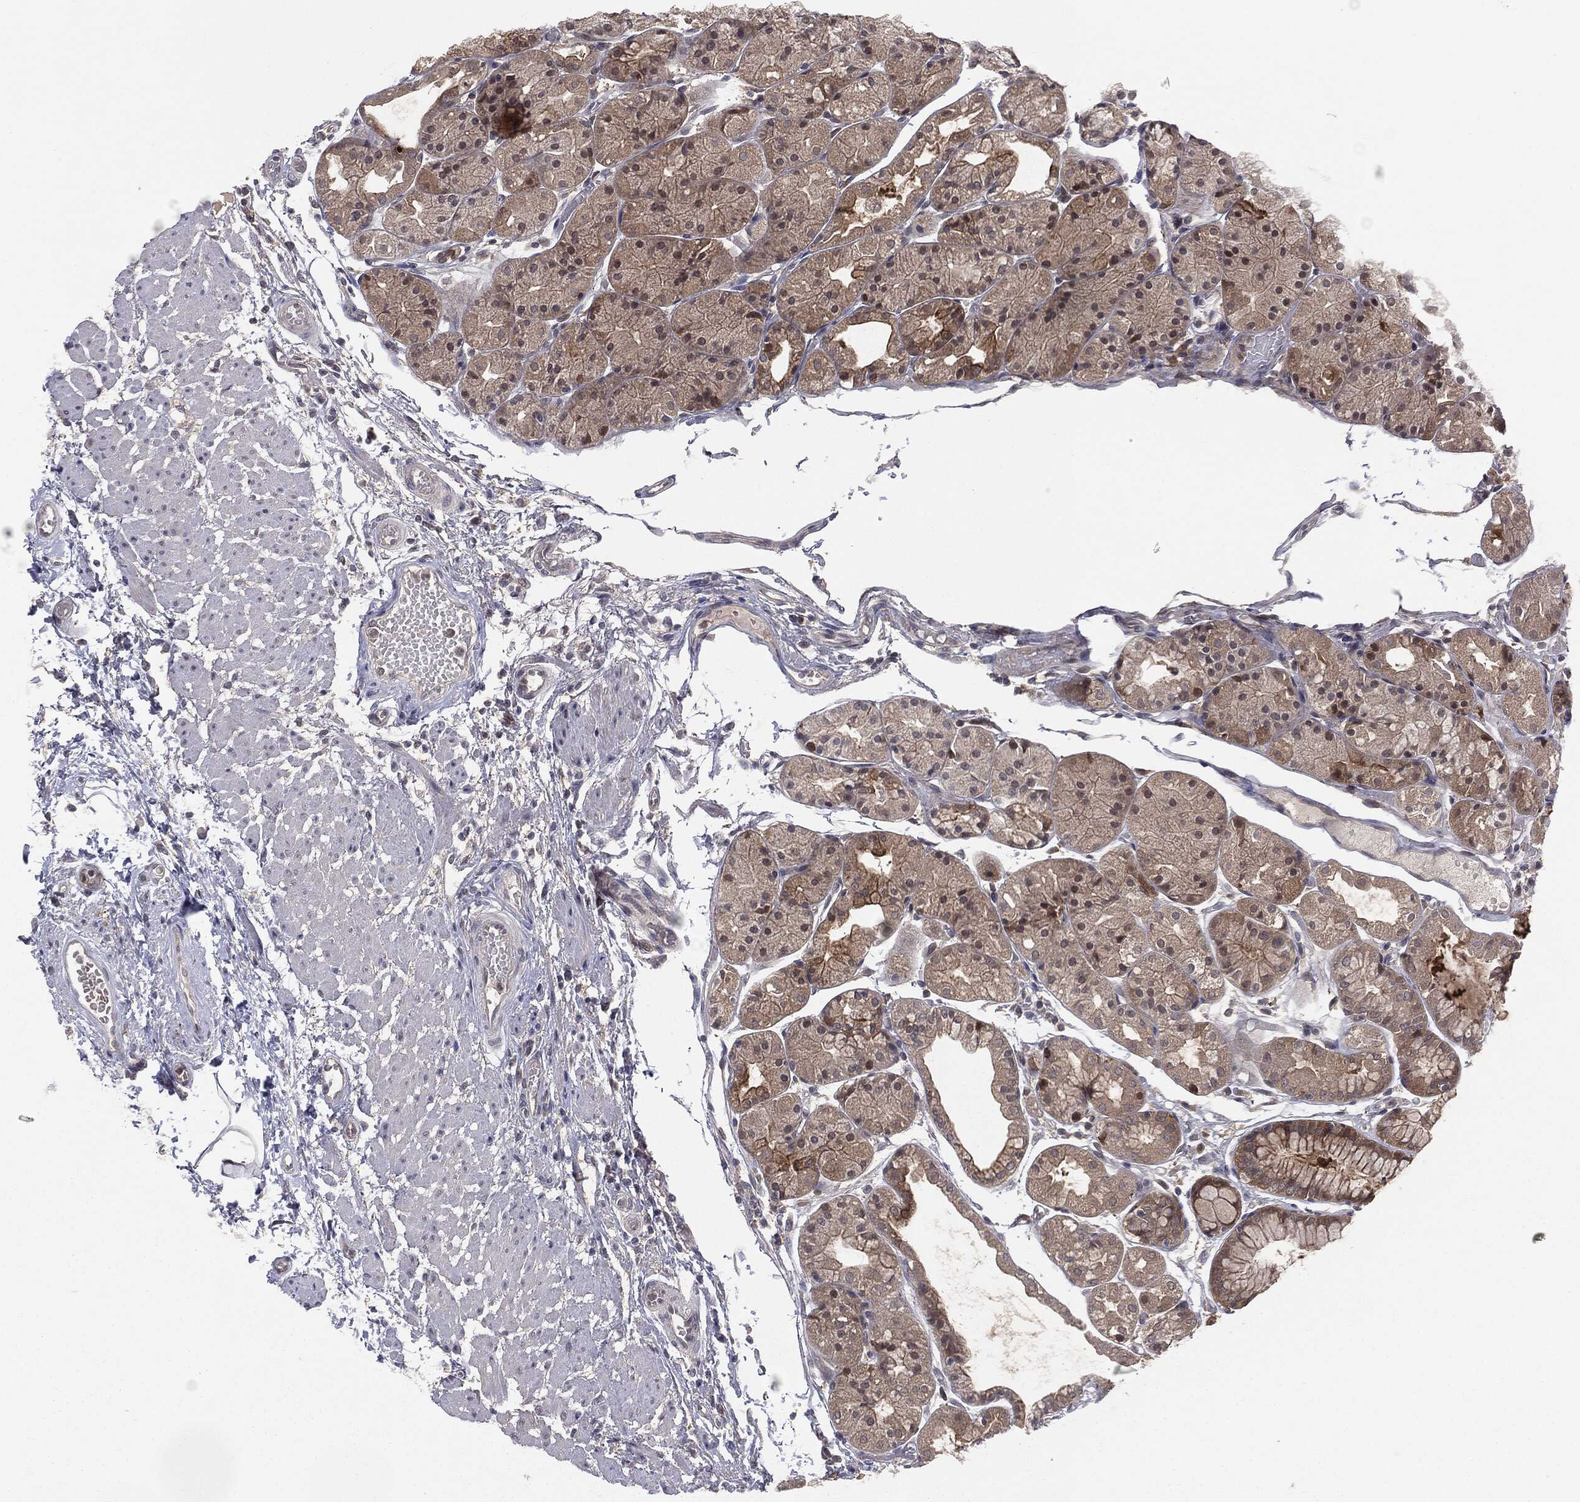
{"staining": {"intensity": "weak", "quantity": "25%-75%", "location": "cytoplasmic/membranous"}, "tissue": "stomach", "cell_type": "Glandular cells", "image_type": "normal", "snomed": [{"axis": "morphology", "description": "Normal tissue, NOS"}, {"axis": "topography", "description": "Stomach, upper"}], "caption": "Immunohistochemistry image of unremarkable human stomach stained for a protein (brown), which shows low levels of weak cytoplasmic/membranous positivity in about 25%-75% of glandular cells.", "gene": "KRT7", "patient": {"sex": "male", "age": 72}}